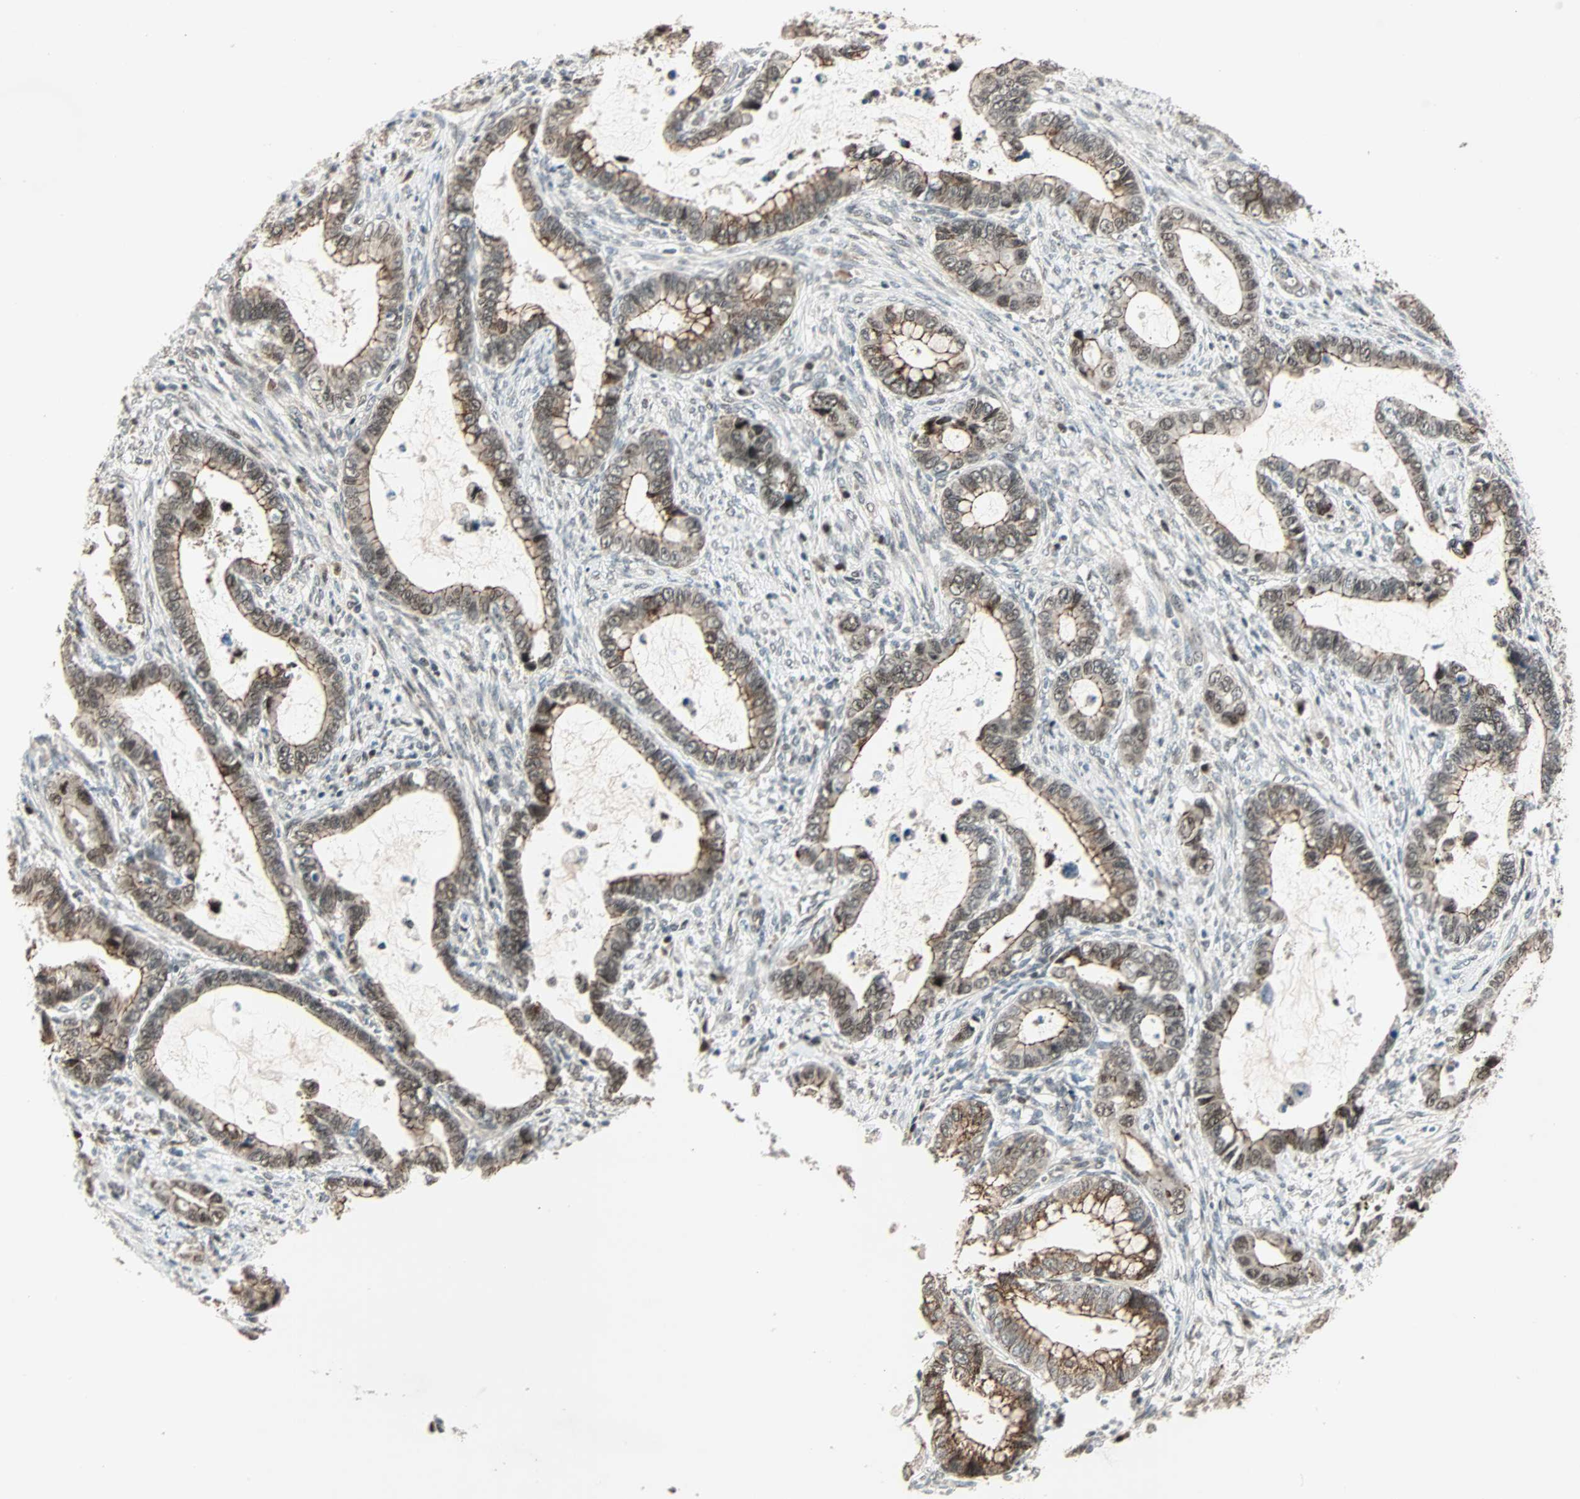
{"staining": {"intensity": "moderate", "quantity": ">75%", "location": "cytoplasmic/membranous,nuclear"}, "tissue": "cervical cancer", "cell_type": "Tumor cells", "image_type": "cancer", "snomed": [{"axis": "morphology", "description": "Adenocarcinoma, NOS"}, {"axis": "topography", "description": "Cervix"}], "caption": "This image demonstrates cervical cancer stained with immunohistochemistry (IHC) to label a protein in brown. The cytoplasmic/membranous and nuclear of tumor cells show moderate positivity for the protein. Nuclei are counter-stained blue.", "gene": "CBX4", "patient": {"sex": "female", "age": 44}}